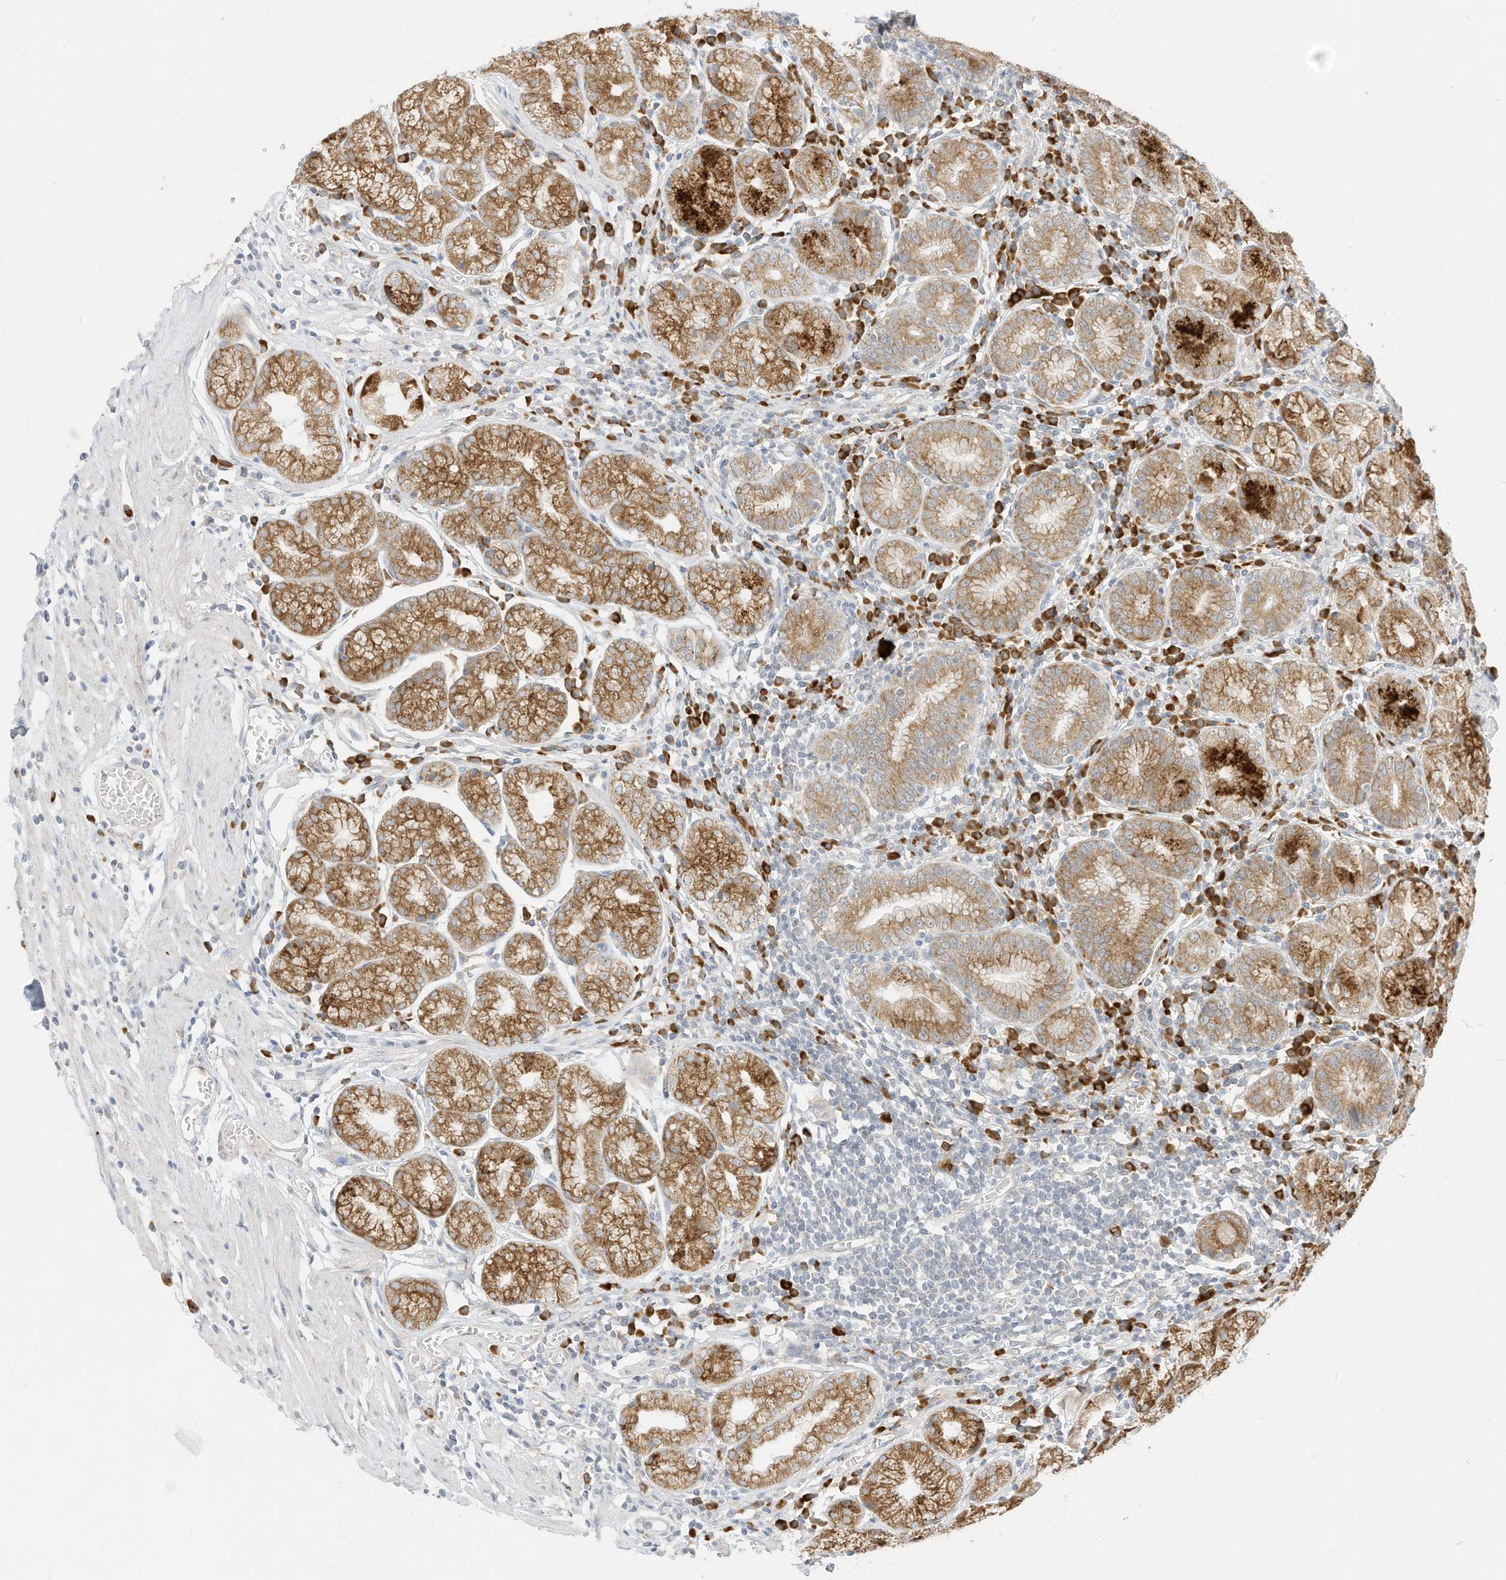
{"staining": {"intensity": "moderate", "quantity": ">75%", "location": "cytoplasmic/membranous"}, "tissue": "stomach", "cell_type": "Glandular cells", "image_type": "normal", "snomed": [{"axis": "morphology", "description": "Normal tissue, NOS"}, {"axis": "topography", "description": "Stomach"}], "caption": "Stomach stained with DAB immunohistochemistry reveals medium levels of moderate cytoplasmic/membranous staining in about >75% of glandular cells.", "gene": "STT3A", "patient": {"sex": "male", "age": 55}}